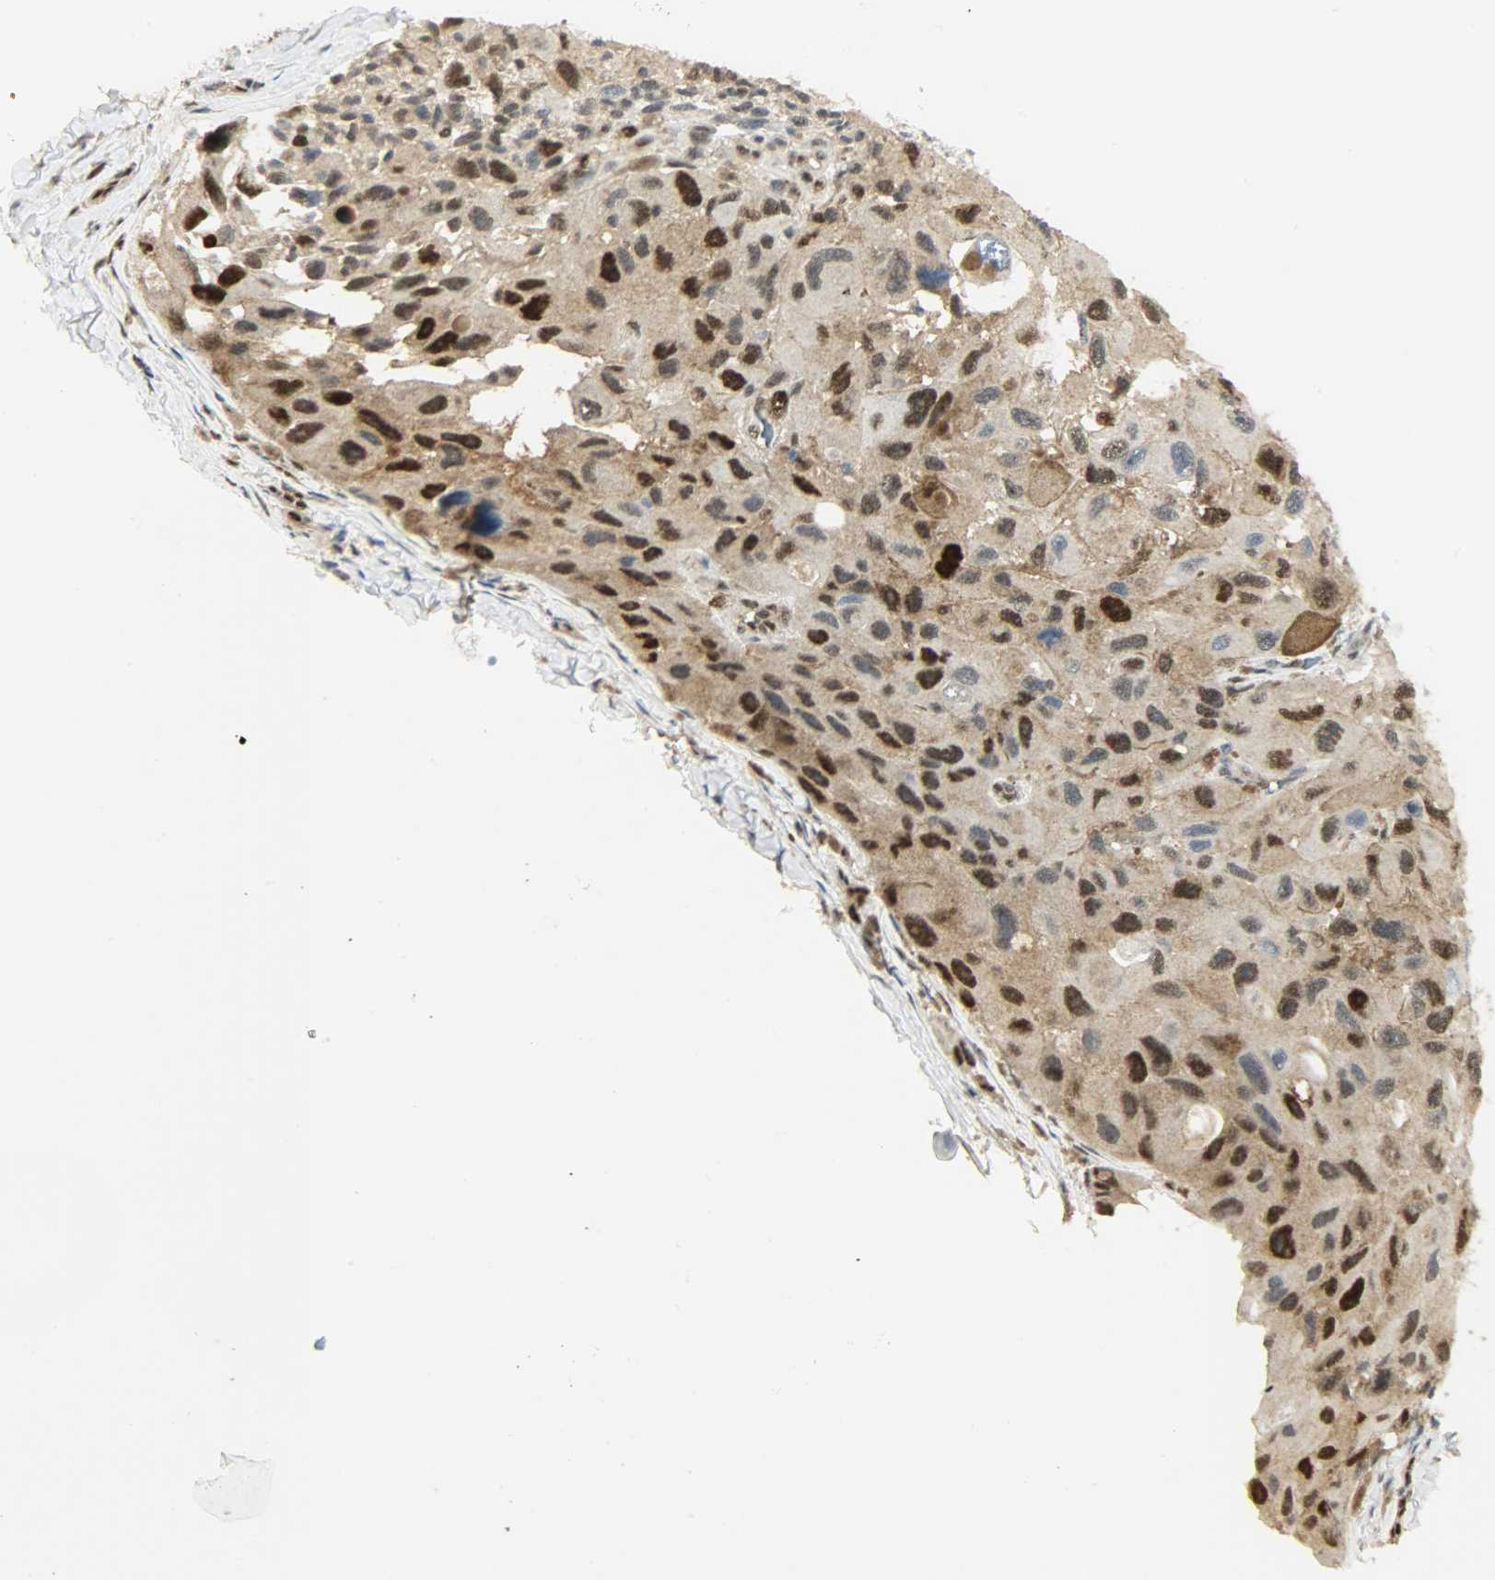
{"staining": {"intensity": "strong", "quantity": ">75%", "location": "nuclear"}, "tissue": "melanoma", "cell_type": "Tumor cells", "image_type": "cancer", "snomed": [{"axis": "morphology", "description": "Malignant melanoma, NOS"}, {"axis": "topography", "description": "Skin"}], "caption": "Immunohistochemical staining of human malignant melanoma demonstrates high levels of strong nuclear staining in approximately >75% of tumor cells.", "gene": "NPEPL1", "patient": {"sex": "female", "age": 73}}